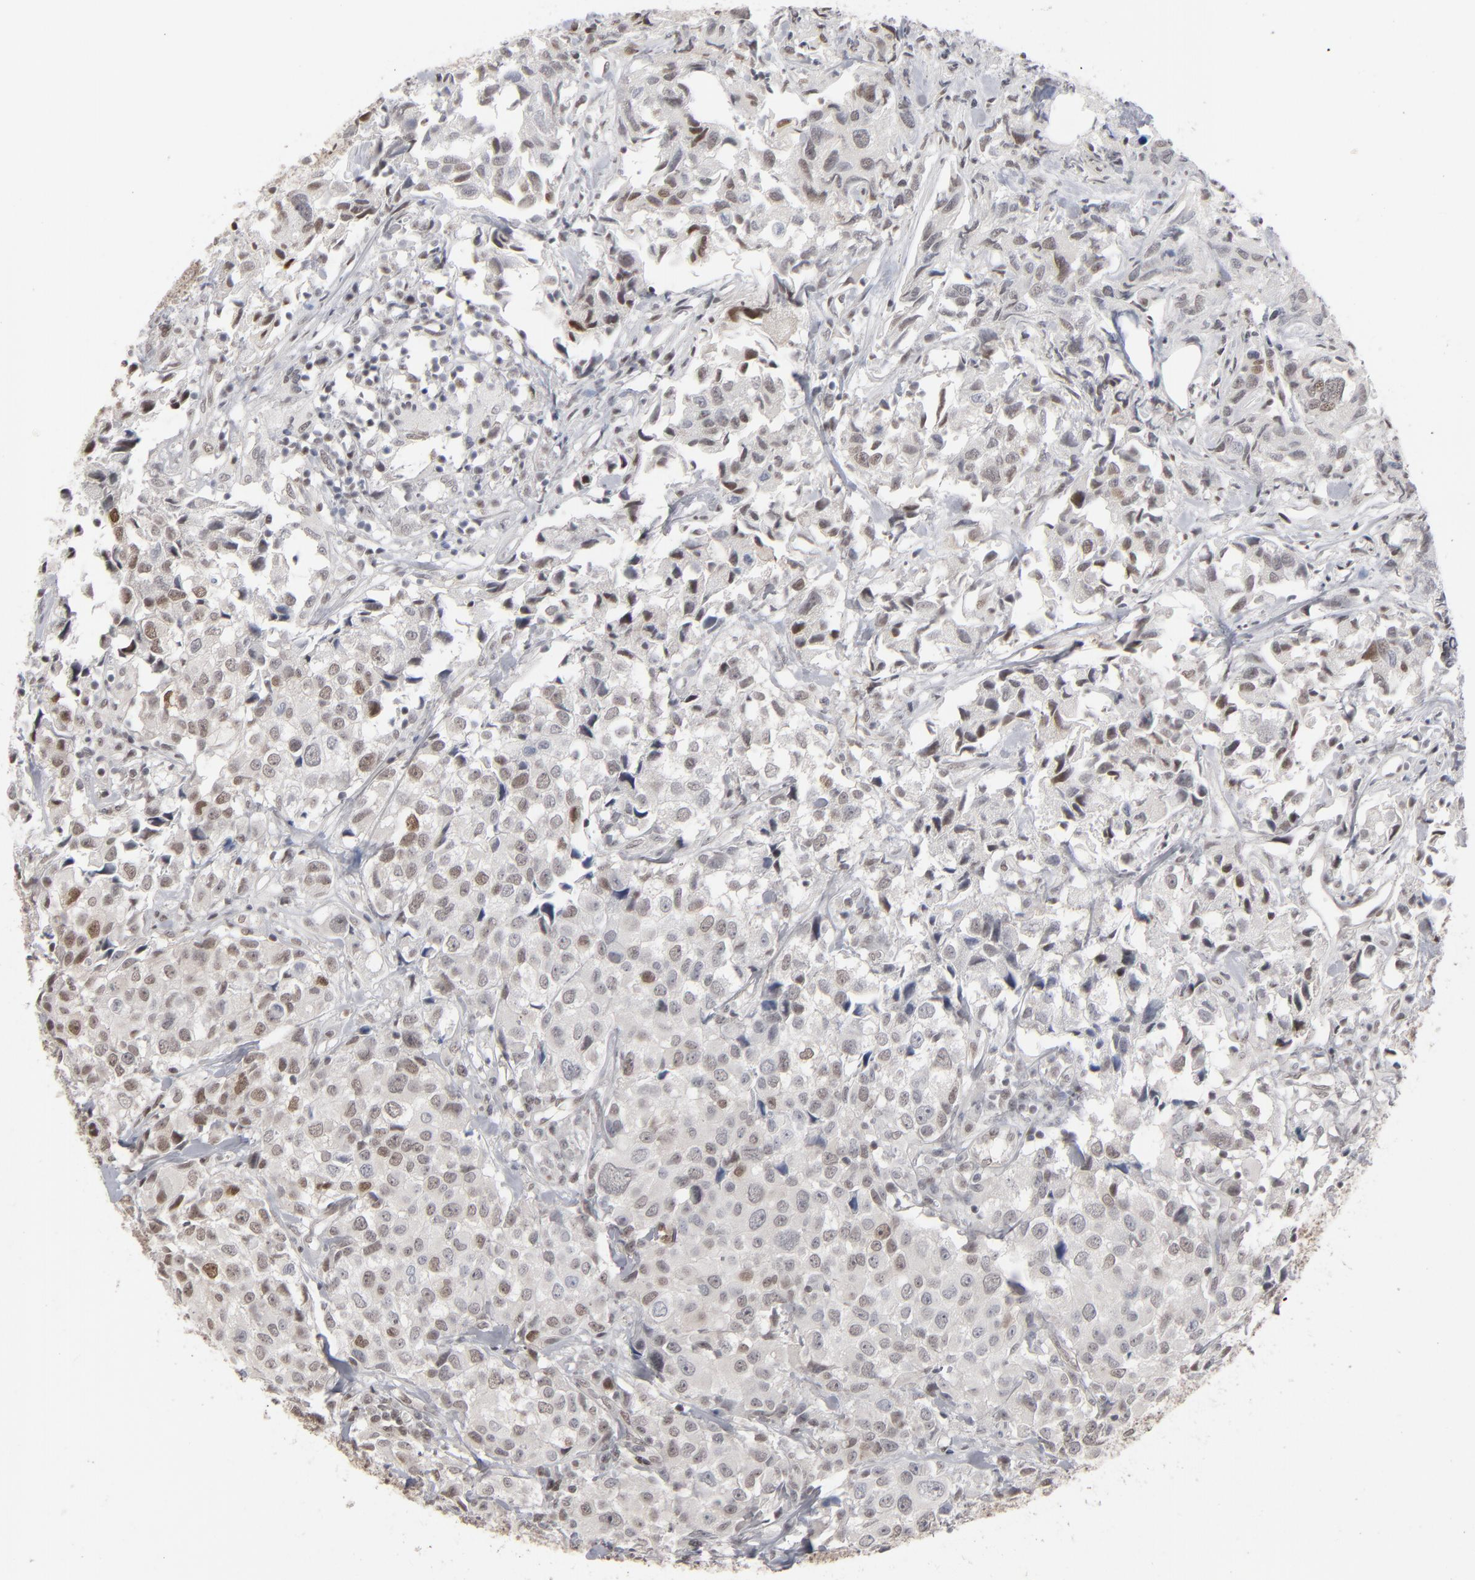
{"staining": {"intensity": "moderate", "quantity": "25%-75%", "location": "nuclear"}, "tissue": "urothelial cancer", "cell_type": "Tumor cells", "image_type": "cancer", "snomed": [{"axis": "morphology", "description": "Urothelial carcinoma, High grade"}, {"axis": "topography", "description": "Urinary bladder"}], "caption": "An IHC micrograph of tumor tissue is shown. Protein staining in brown shows moderate nuclear positivity in urothelial cancer within tumor cells.", "gene": "IRF9", "patient": {"sex": "female", "age": 75}}